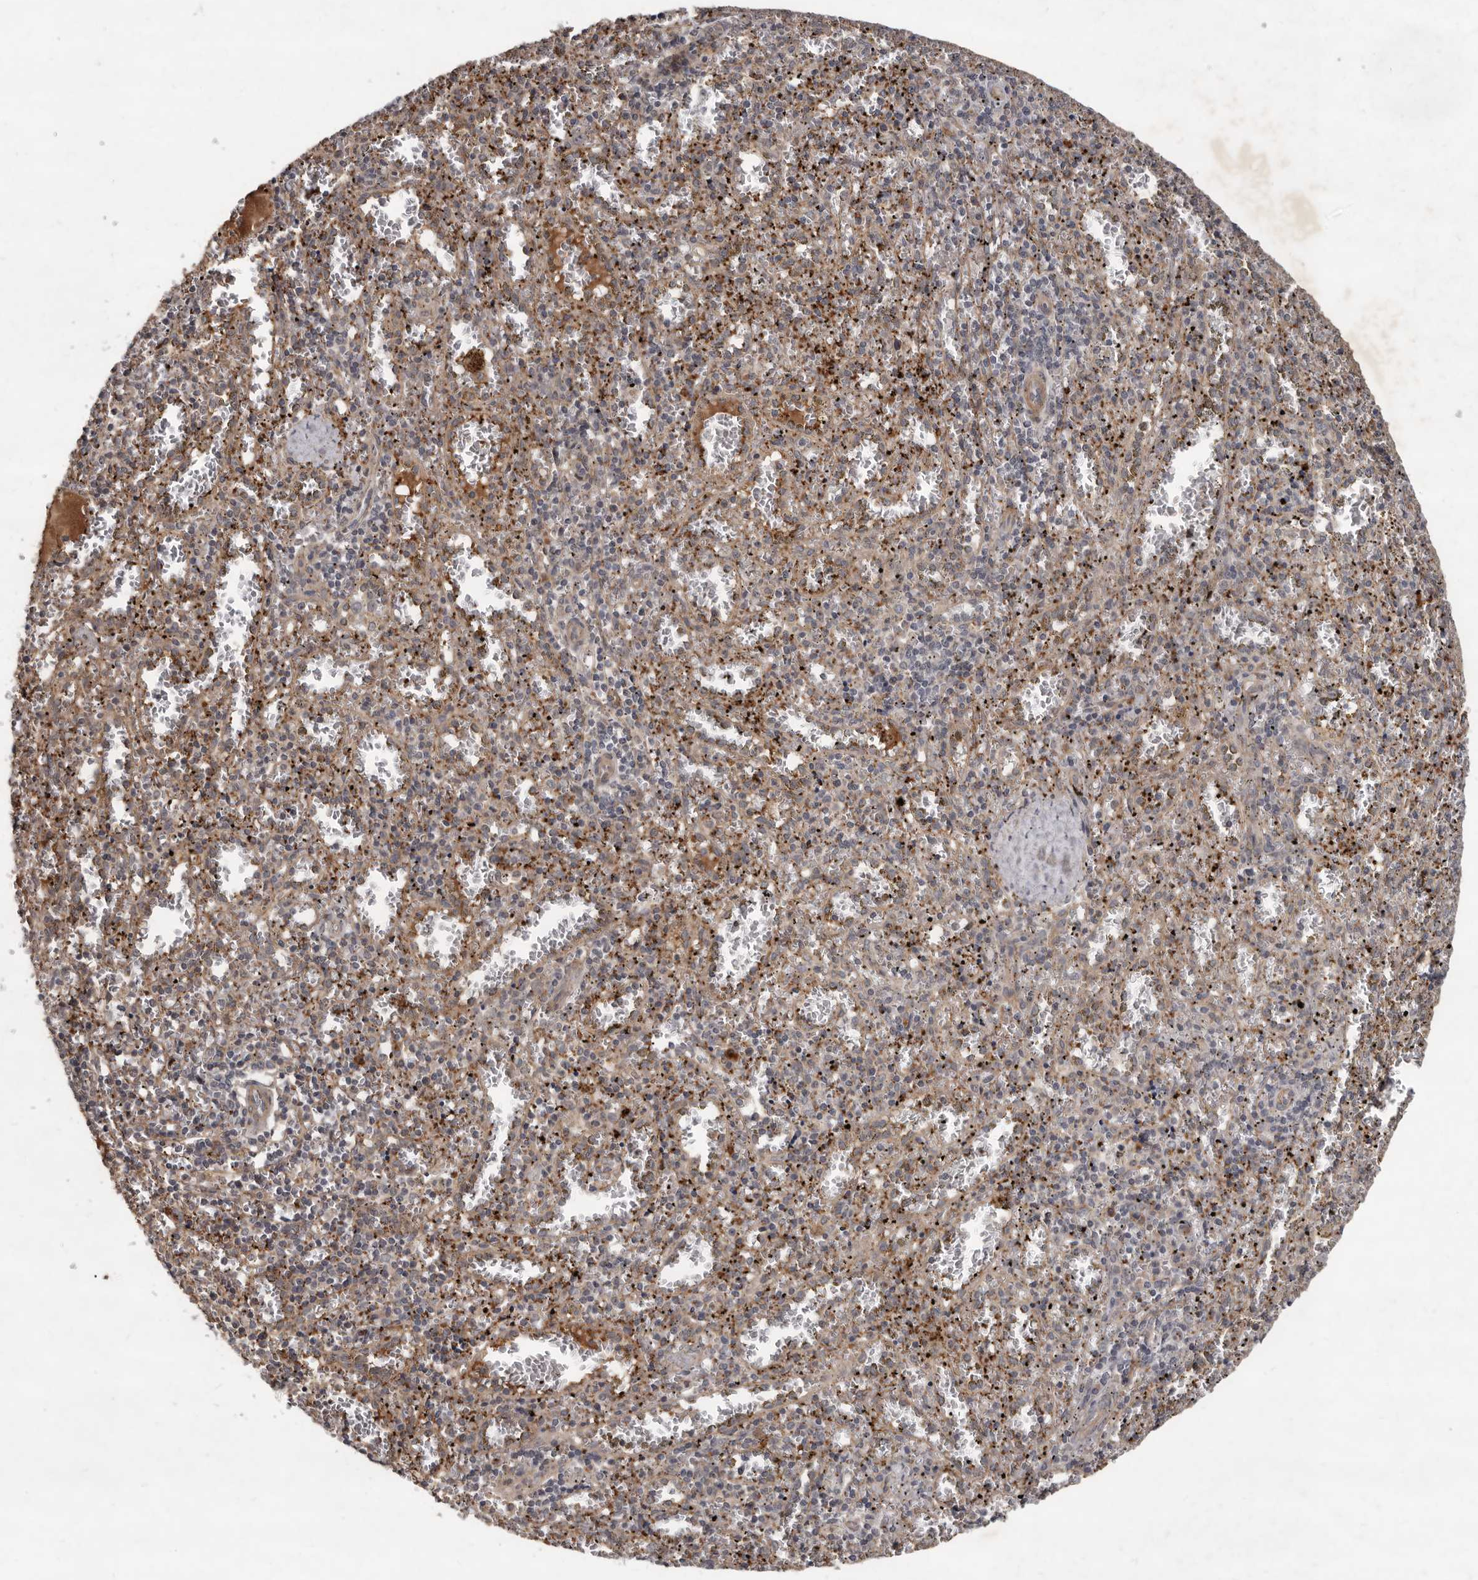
{"staining": {"intensity": "moderate", "quantity": "<25%", "location": "cytoplasmic/membranous"}, "tissue": "spleen", "cell_type": "Cells in red pulp", "image_type": "normal", "snomed": [{"axis": "morphology", "description": "Normal tissue, NOS"}, {"axis": "topography", "description": "Spleen"}], "caption": "Immunohistochemistry histopathology image of benign spleen: human spleen stained using immunohistochemistry (IHC) exhibits low levels of moderate protein expression localized specifically in the cytoplasmic/membranous of cells in red pulp, appearing as a cytoplasmic/membranous brown color.", "gene": "DNAJC28", "patient": {"sex": "male", "age": 11}}